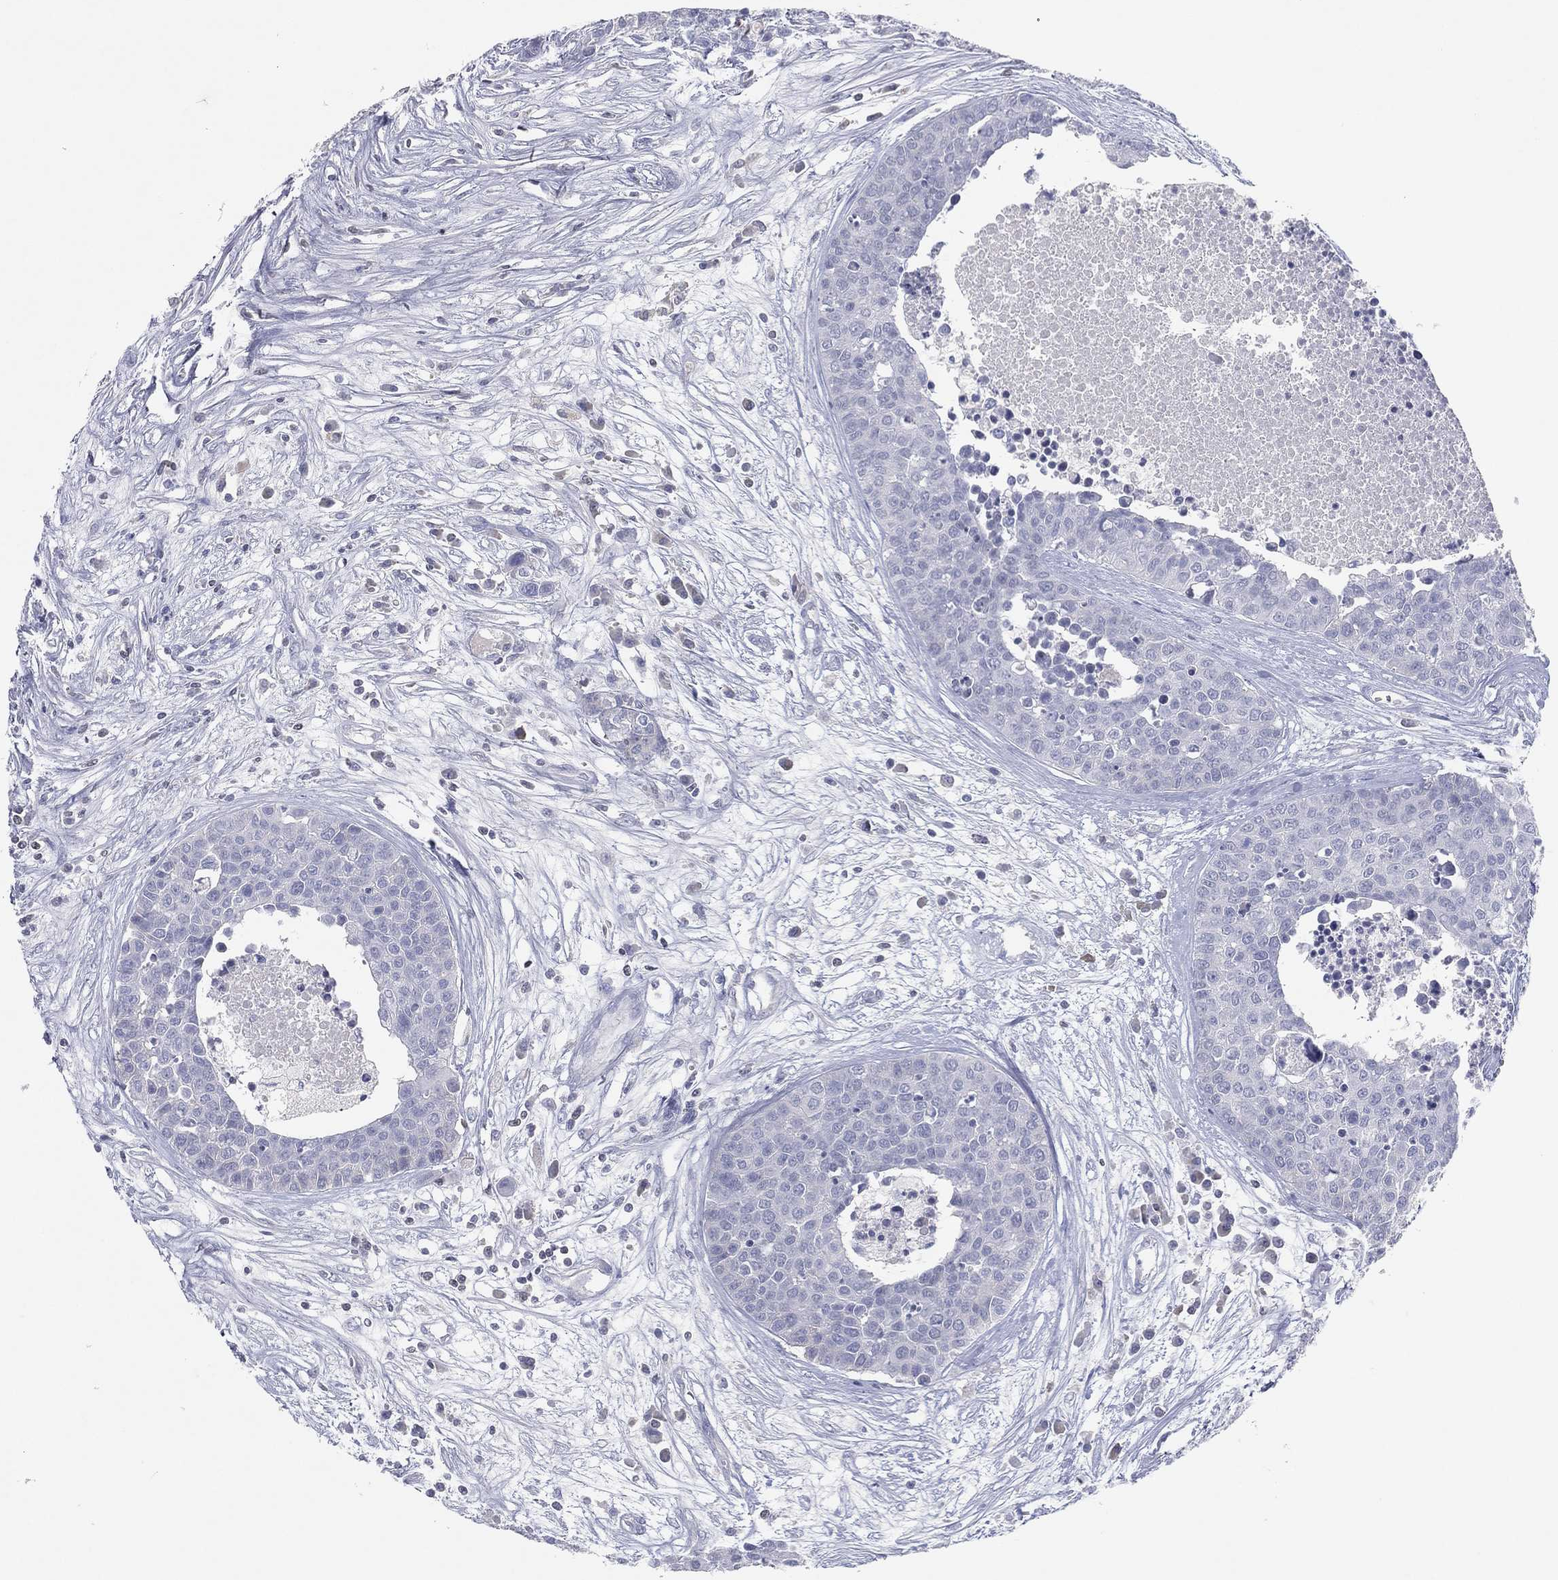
{"staining": {"intensity": "negative", "quantity": "none", "location": "none"}, "tissue": "carcinoid", "cell_type": "Tumor cells", "image_type": "cancer", "snomed": [{"axis": "morphology", "description": "Carcinoid, malignant, NOS"}, {"axis": "topography", "description": "Colon"}], "caption": "Immunohistochemical staining of malignant carcinoid shows no significant staining in tumor cells.", "gene": "CPT1B", "patient": {"sex": "male", "age": 81}}